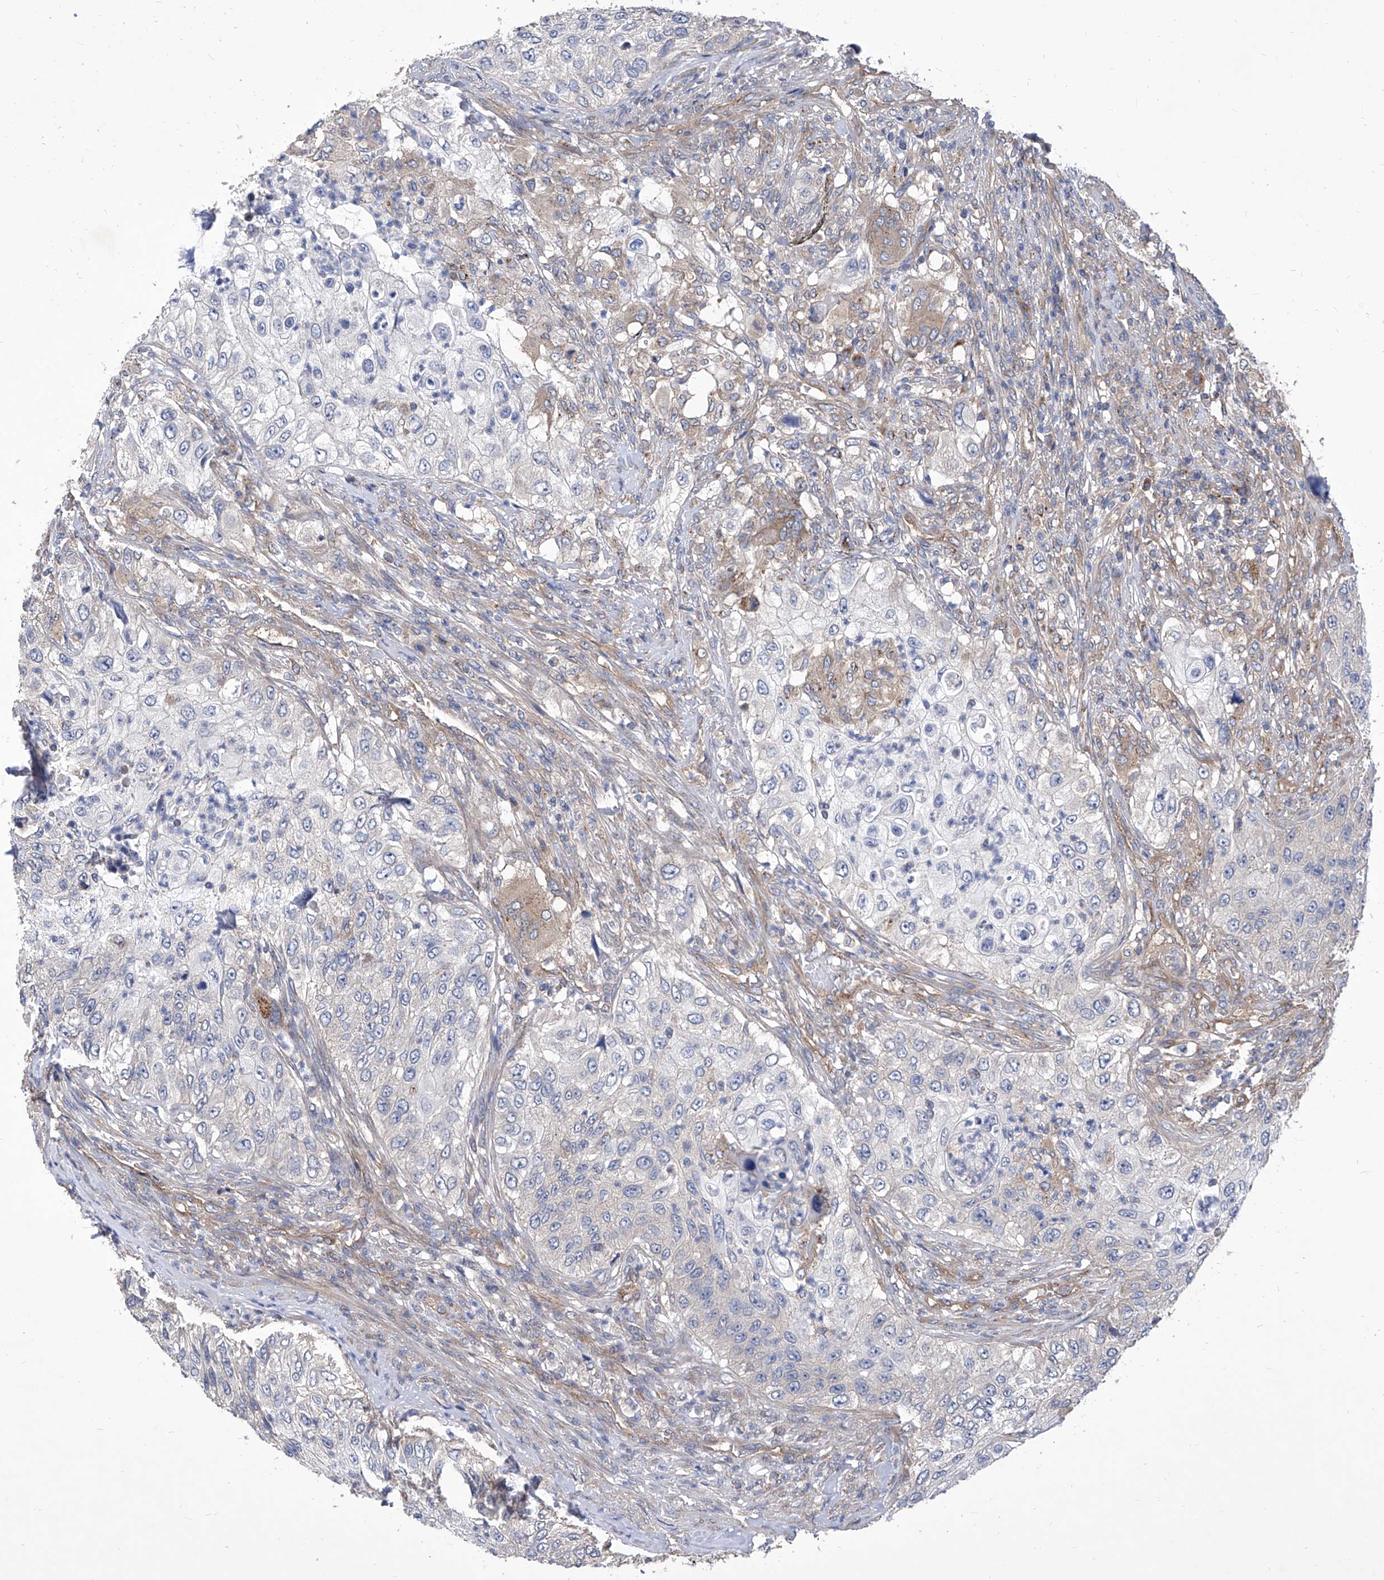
{"staining": {"intensity": "negative", "quantity": "none", "location": "none"}, "tissue": "urothelial cancer", "cell_type": "Tumor cells", "image_type": "cancer", "snomed": [{"axis": "morphology", "description": "Urothelial carcinoma, High grade"}, {"axis": "topography", "description": "Urinary bladder"}], "caption": "Tumor cells are negative for brown protein staining in high-grade urothelial carcinoma.", "gene": "TJAP1", "patient": {"sex": "female", "age": 60}}